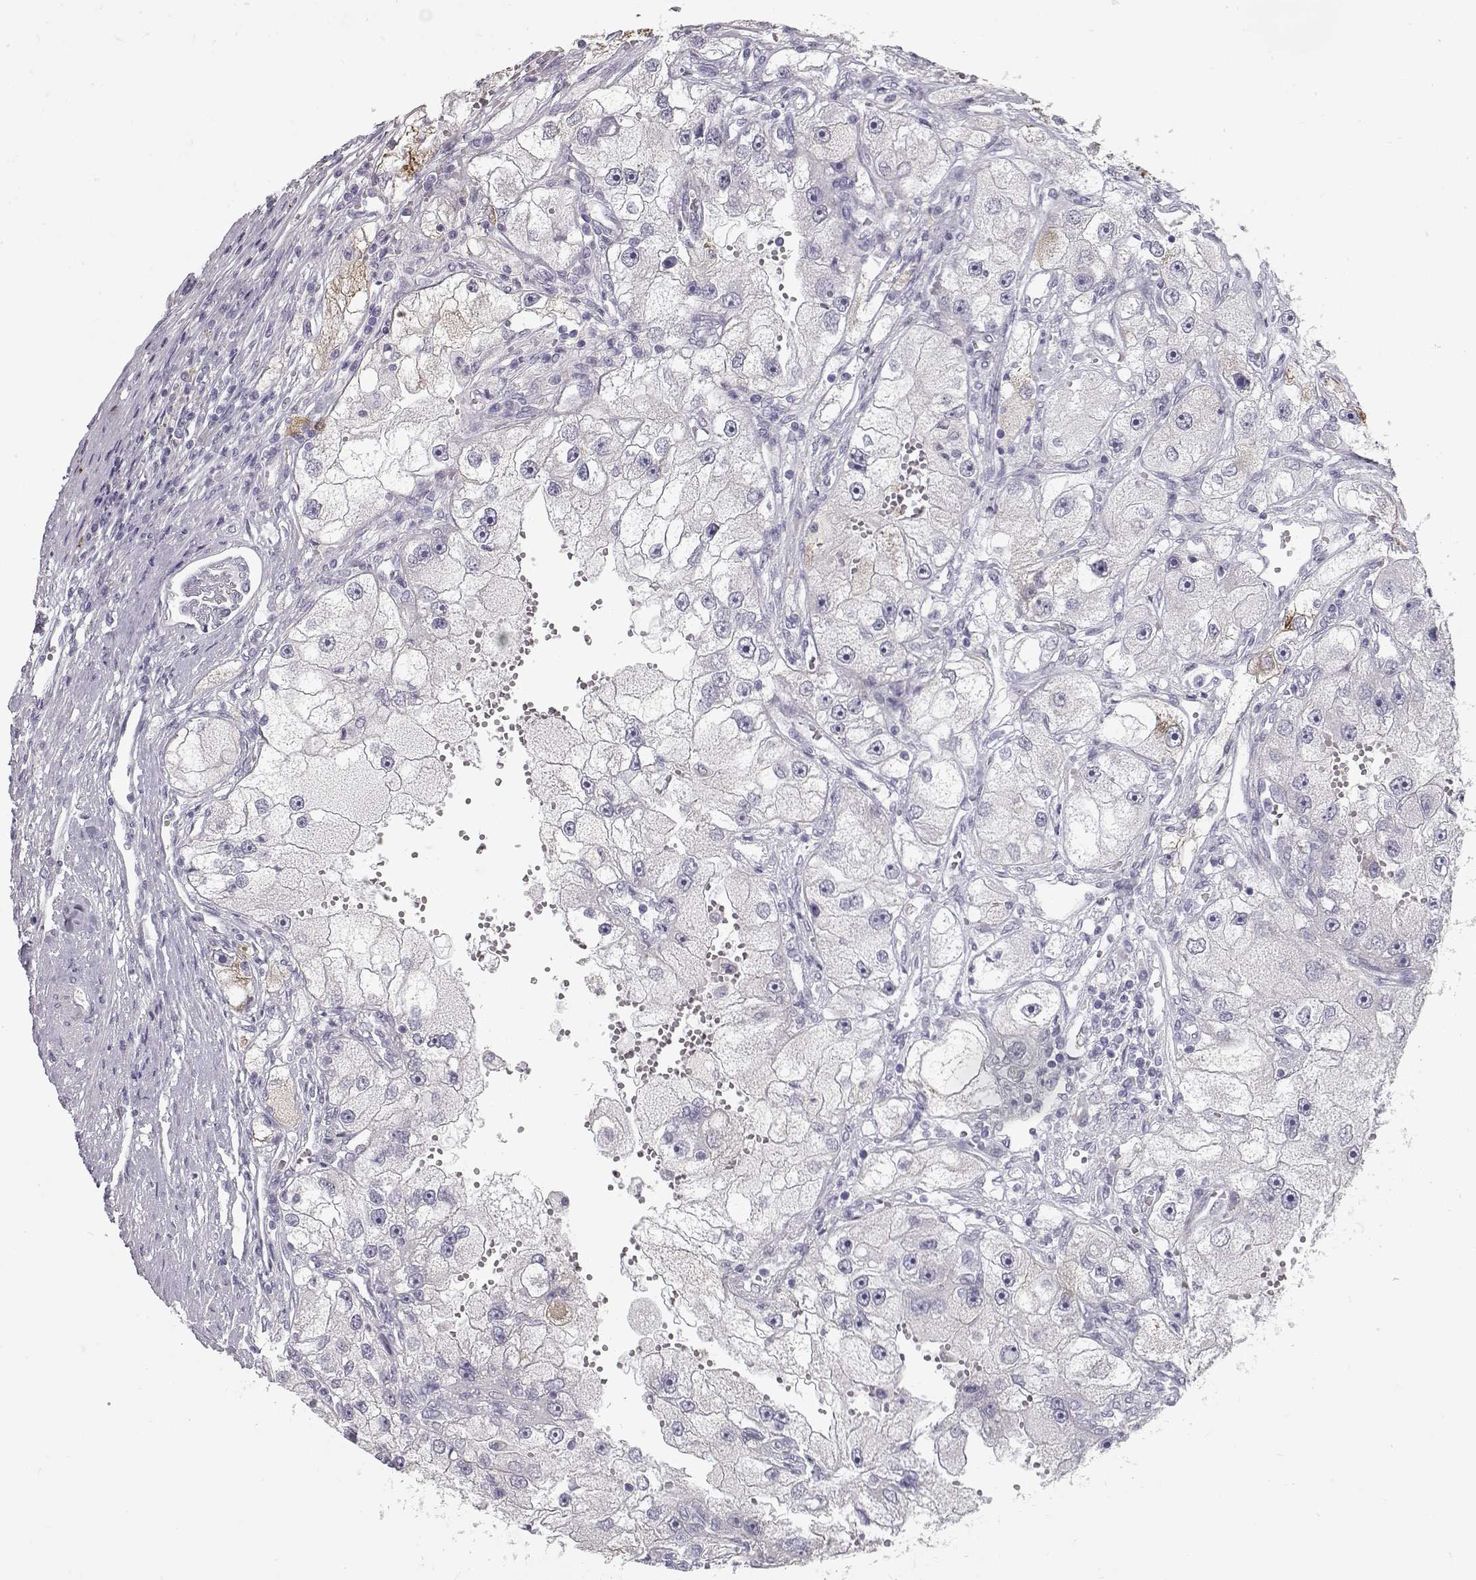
{"staining": {"intensity": "negative", "quantity": "none", "location": "none"}, "tissue": "renal cancer", "cell_type": "Tumor cells", "image_type": "cancer", "snomed": [{"axis": "morphology", "description": "Adenocarcinoma, NOS"}, {"axis": "topography", "description": "Kidney"}], "caption": "Adenocarcinoma (renal) was stained to show a protein in brown. There is no significant staining in tumor cells. Nuclei are stained in blue.", "gene": "LAMB3", "patient": {"sex": "male", "age": 63}}